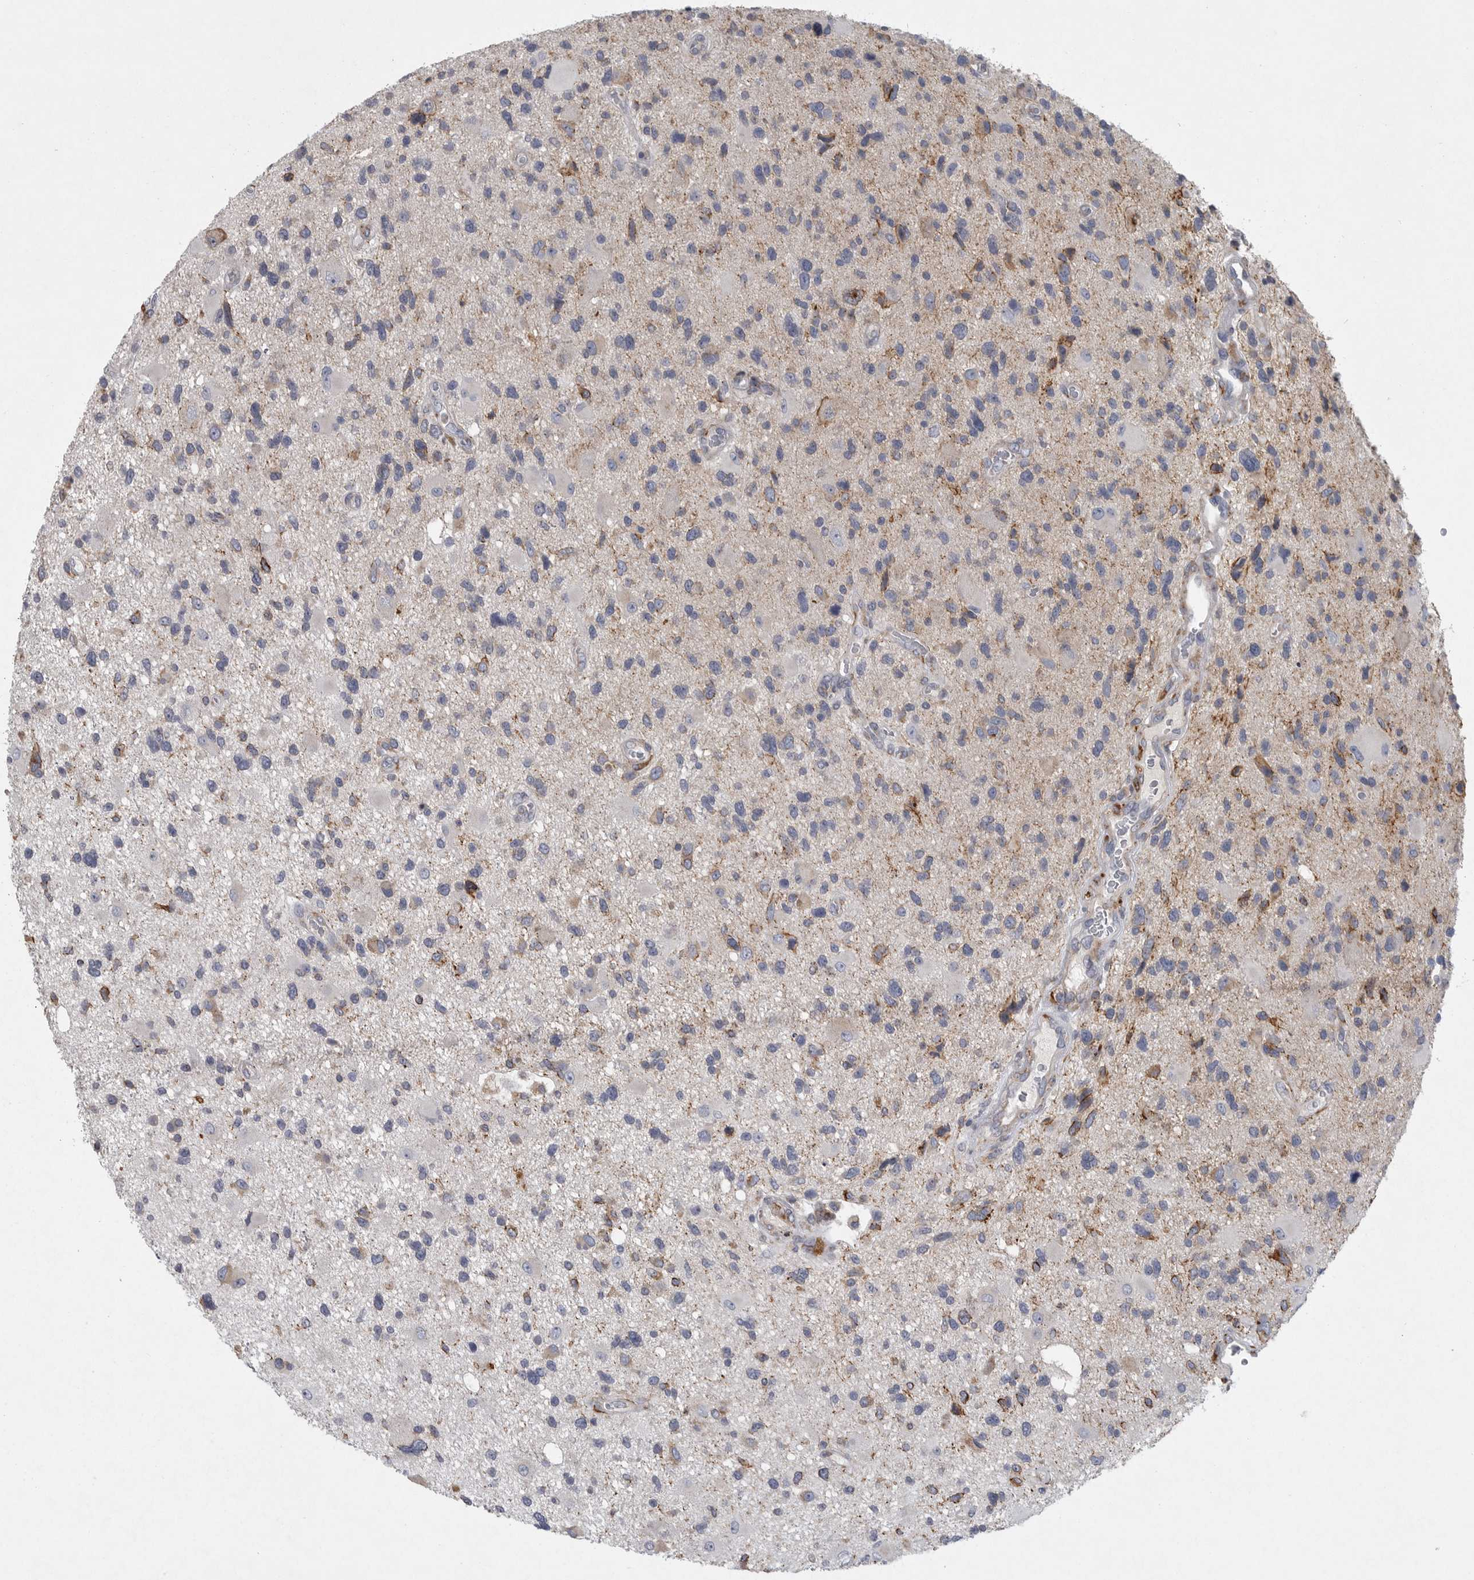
{"staining": {"intensity": "moderate", "quantity": "<25%", "location": "cytoplasmic/membranous"}, "tissue": "glioma", "cell_type": "Tumor cells", "image_type": "cancer", "snomed": [{"axis": "morphology", "description": "Glioma, malignant, High grade"}, {"axis": "topography", "description": "Brain"}], "caption": "Human glioma stained with a brown dye exhibits moderate cytoplasmic/membranous positive staining in about <25% of tumor cells.", "gene": "MINPP1", "patient": {"sex": "male", "age": 33}}